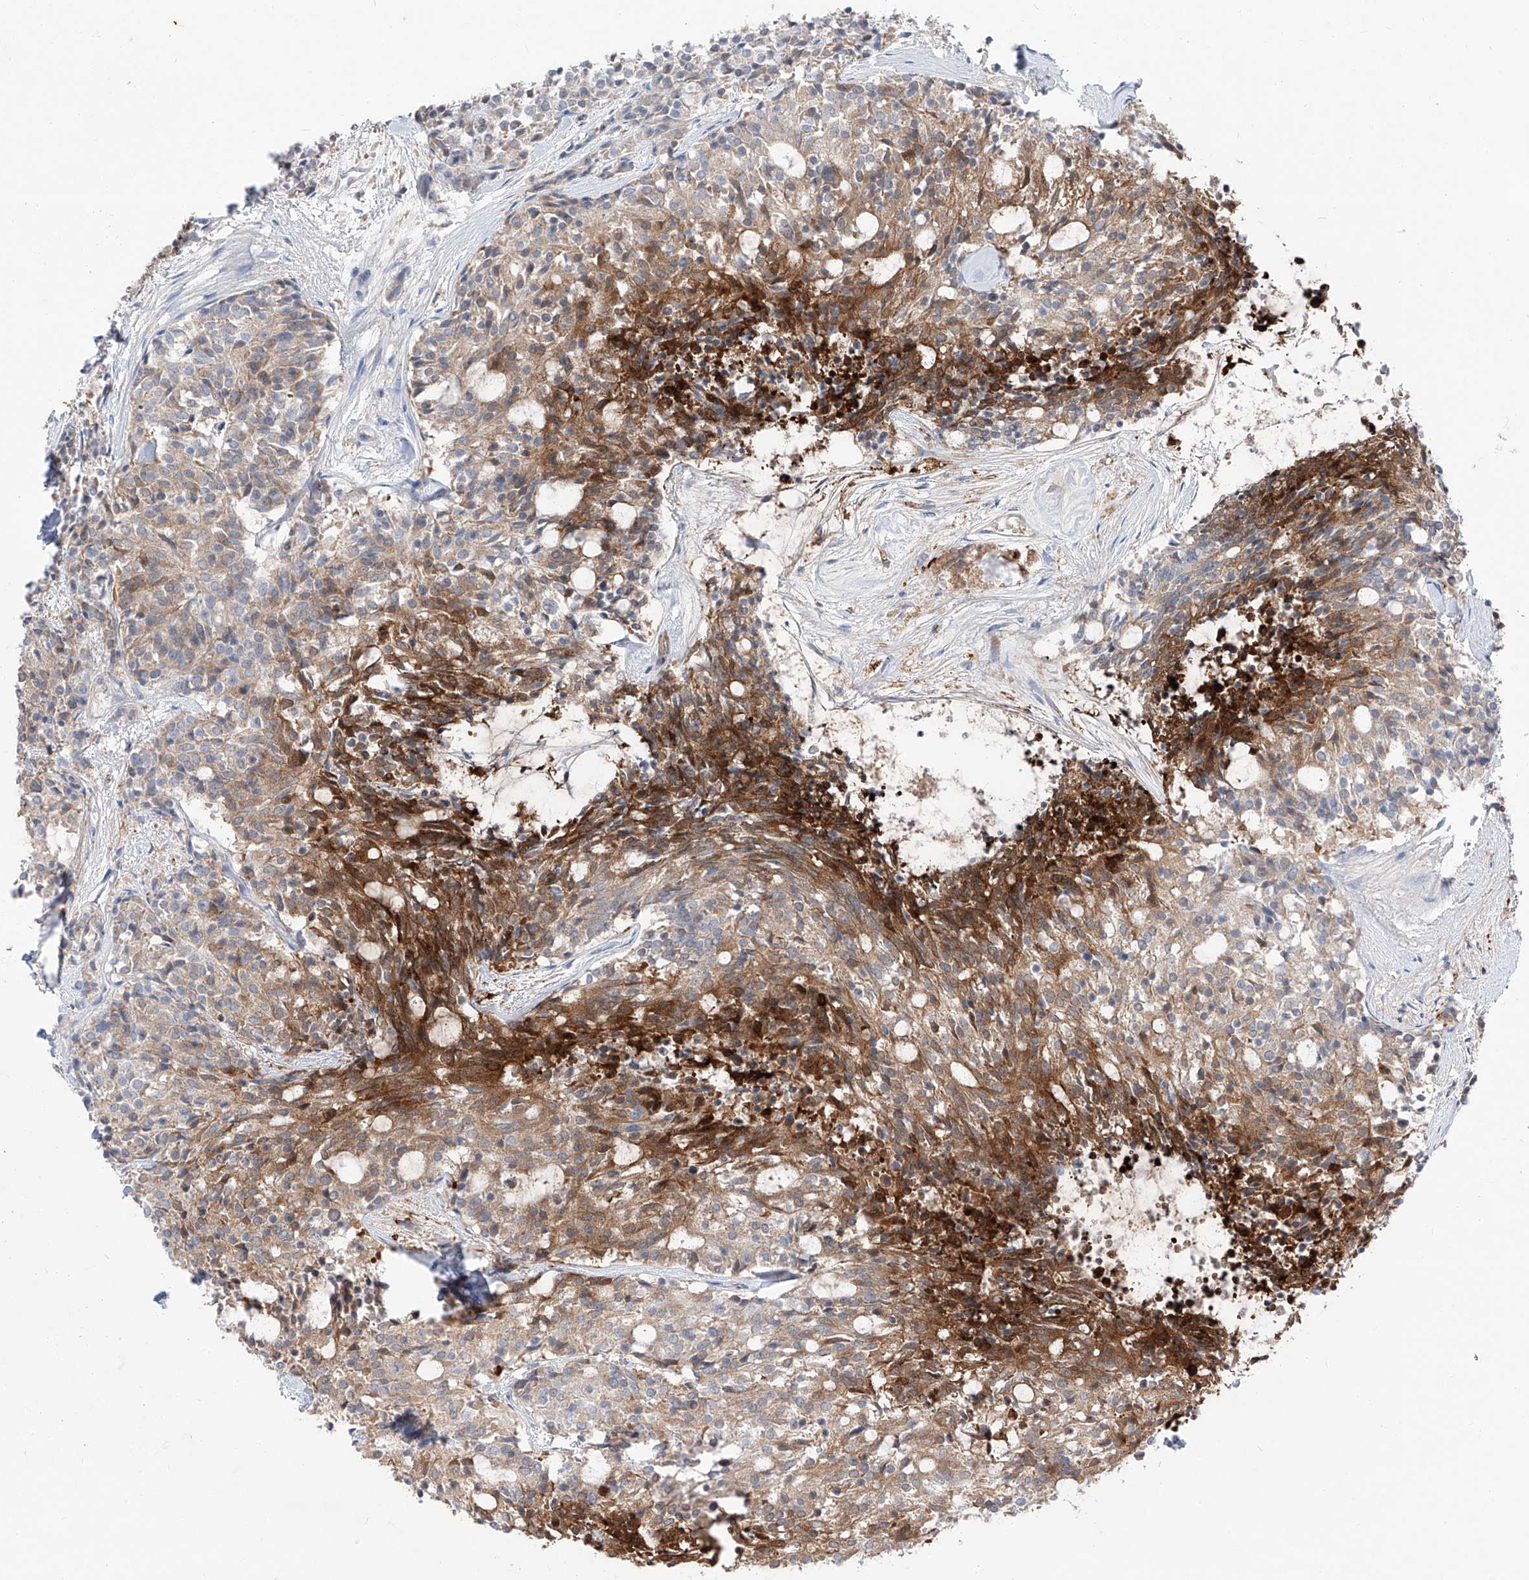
{"staining": {"intensity": "moderate", "quantity": "25%-75%", "location": "cytoplasmic/membranous"}, "tissue": "carcinoid", "cell_type": "Tumor cells", "image_type": "cancer", "snomed": [{"axis": "morphology", "description": "Carcinoid, malignant, NOS"}, {"axis": "topography", "description": "Pancreas"}], "caption": "Immunohistochemistry photomicrograph of neoplastic tissue: carcinoid stained using IHC shows medium levels of moderate protein expression localized specifically in the cytoplasmic/membranous of tumor cells, appearing as a cytoplasmic/membranous brown color.", "gene": "UFL1", "patient": {"sex": "female", "age": 54}}